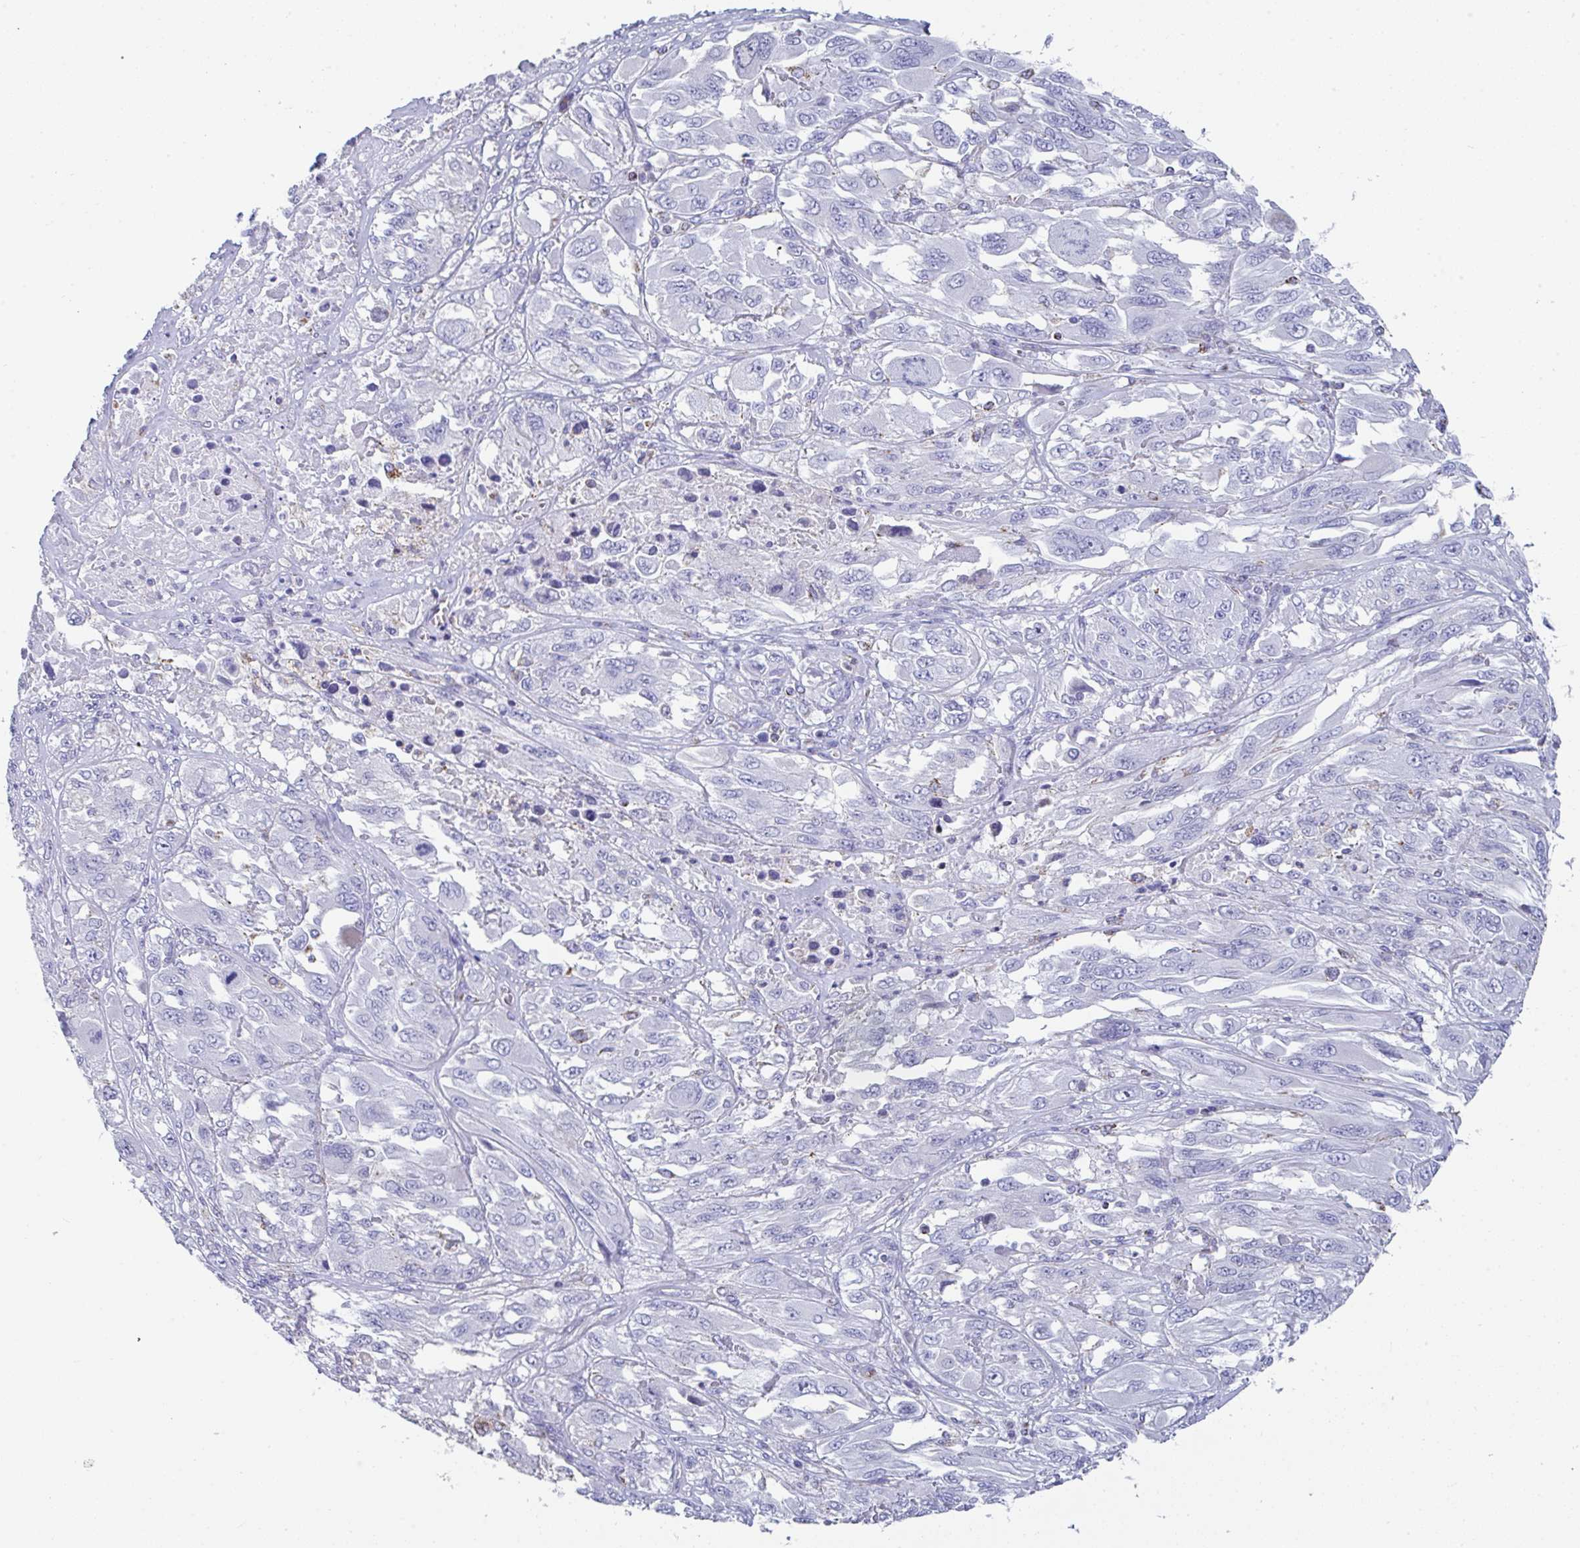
{"staining": {"intensity": "negative", "quantity": "none", "location": "none"}, "tissue": "melanoma", "cell_type": "Tumor cells", "image_type": "cancer", "snomed": [{"axis": "morphology", "description": "Malignant melanoma, NOS"}, {"axis": "topography", "description": "Skin"}], "caption": "This histopathology image is of malignant melanoma stained with immunohistochemistry to label a protein in brown with the nuclei are counter-stained blue. There is no expression in tumor cells.", "gene": "MGAM2", "patient": {"sex": "female", "age": 91}}